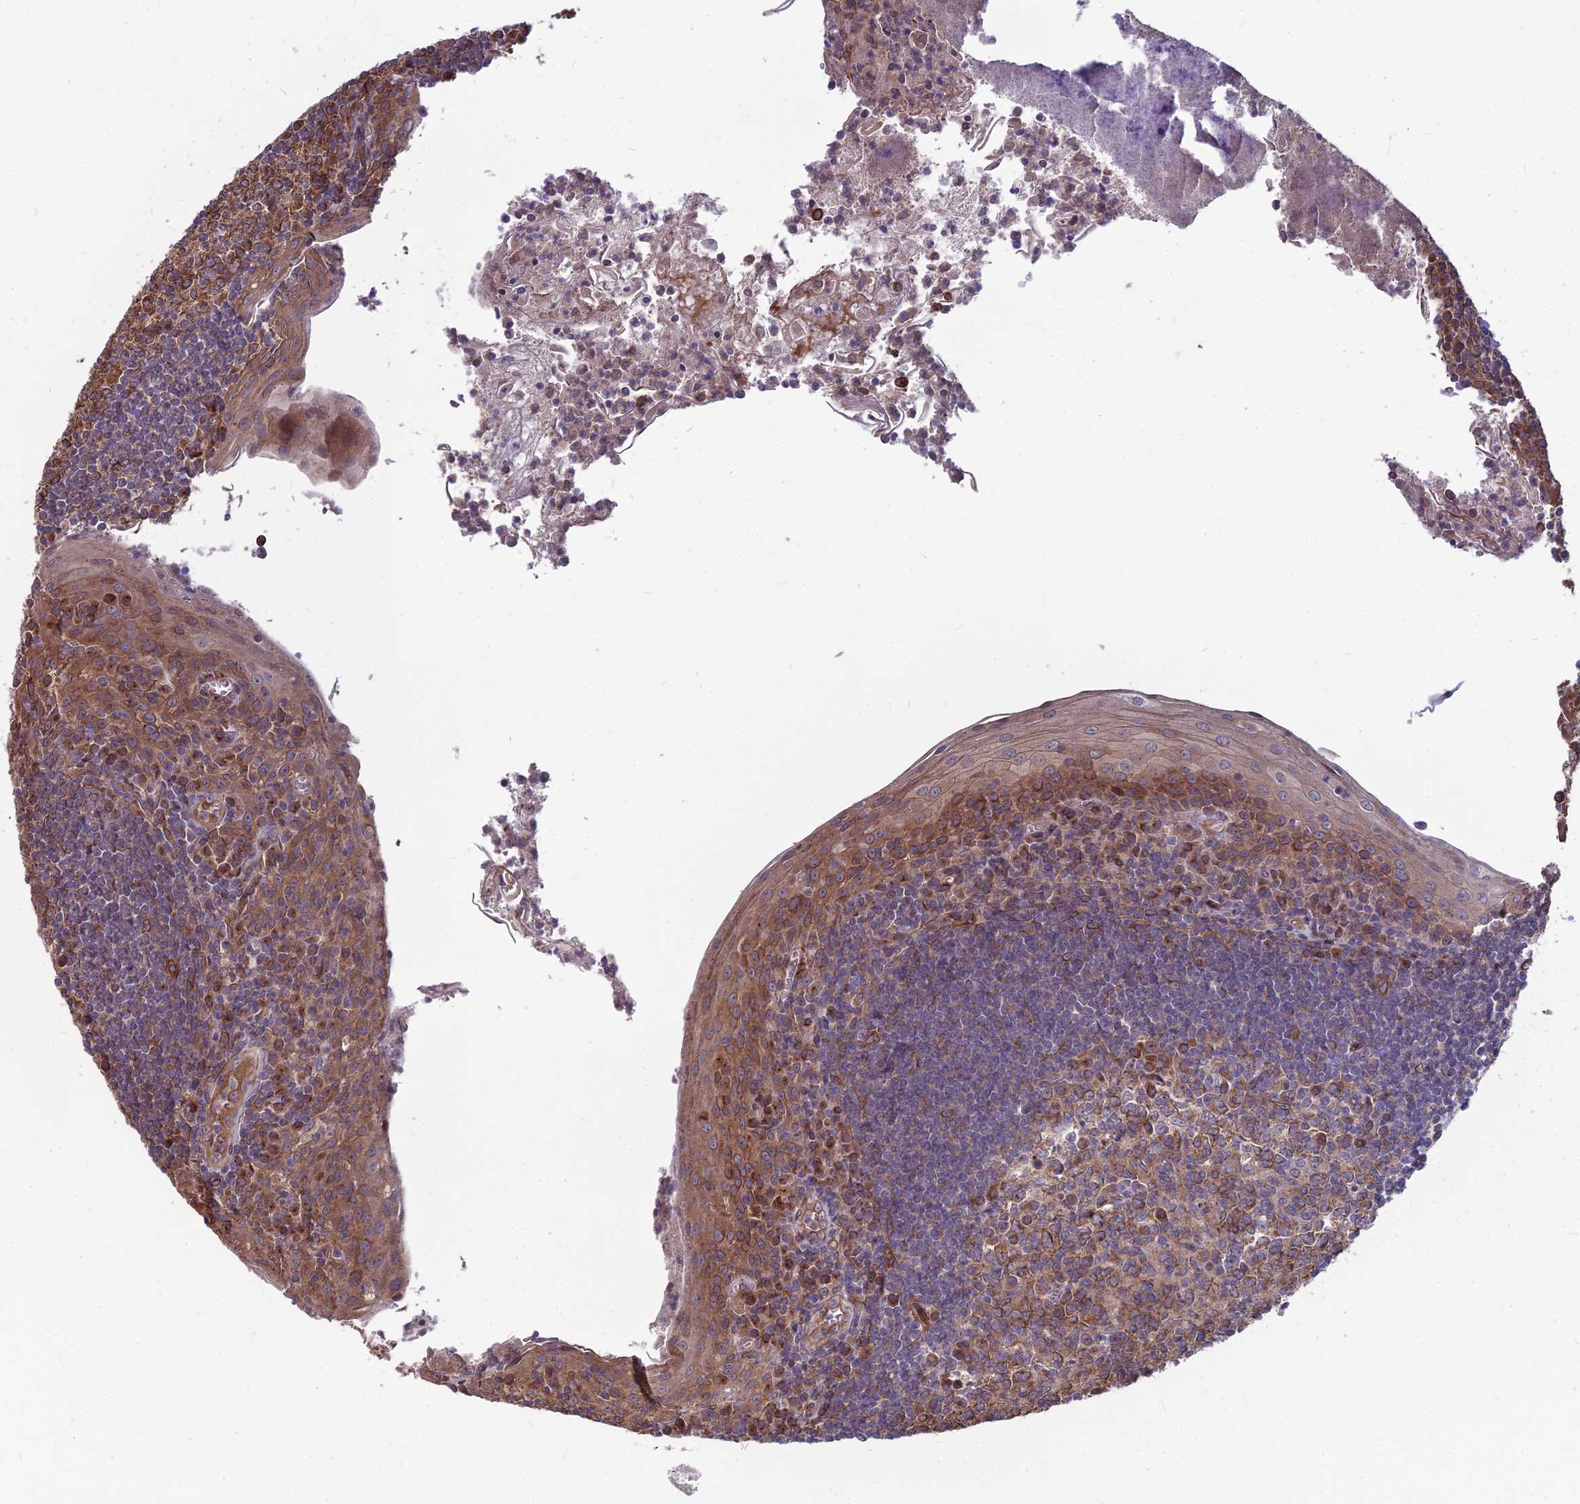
{"staining": {"intensity": "strong", "quantity": "25%-75%", "location": "cytoplasmic/membranous"}, "tissue": "tonsil", "cell_type": "Germinal center cells", "image_type": "normal", "snomed": [{"axis": "morphology", "description": "Normal tissue, NOS"}, {"axis": "topography", "description": "Tonsil"}], "caption": "Strong cytoplasmic/membranous positivity for a protein is seen in about 25%-75% of germinal center cells of benign tonsil using IHC.", "gene": "LSM6", "patient": {"sex": "male", "age": 27}}